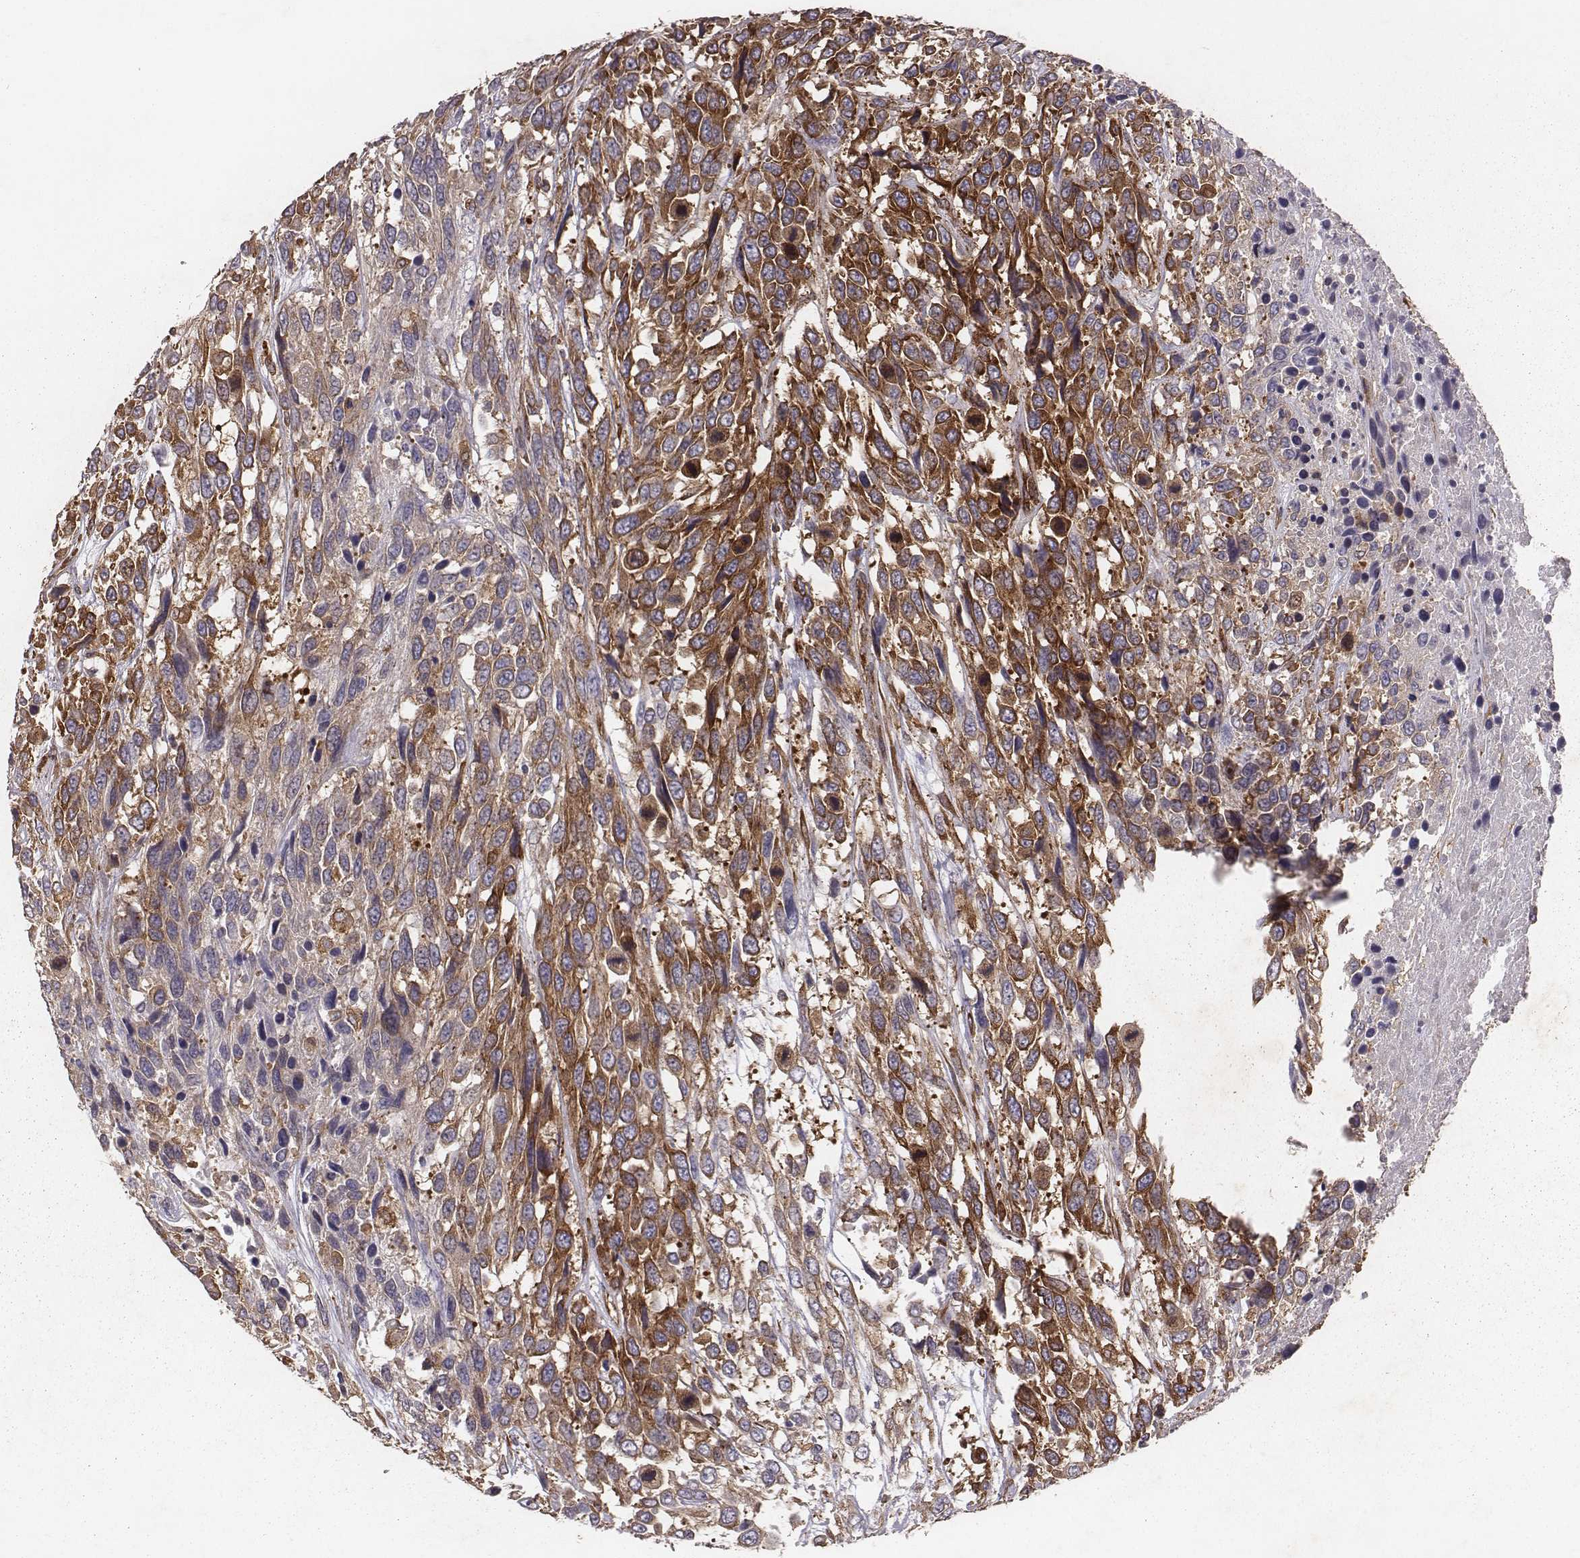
{"staining": {"intensity": "moderate", "quantity": ">75%", "location": "cytoplasmic/membranous"}, "tissue": "urothelial cancer", "cell_type": "Tumor cells", "image_type": "cancer", "snomed": [{"axis": "morphology", "description": "Urothelial carcinoma, High grade"}, {"axis": "topography", "description": "Urinary bladder"}], "caption": "There is medium levels of moderate cytoplasmic/membranous staining in tumor cells of urothelial carcinoma (high-grade), as demonstrated by immunohistochemical staining (brown color).", "gene": "TXLNA", "patient": {"sex": "female", "age": 70}}